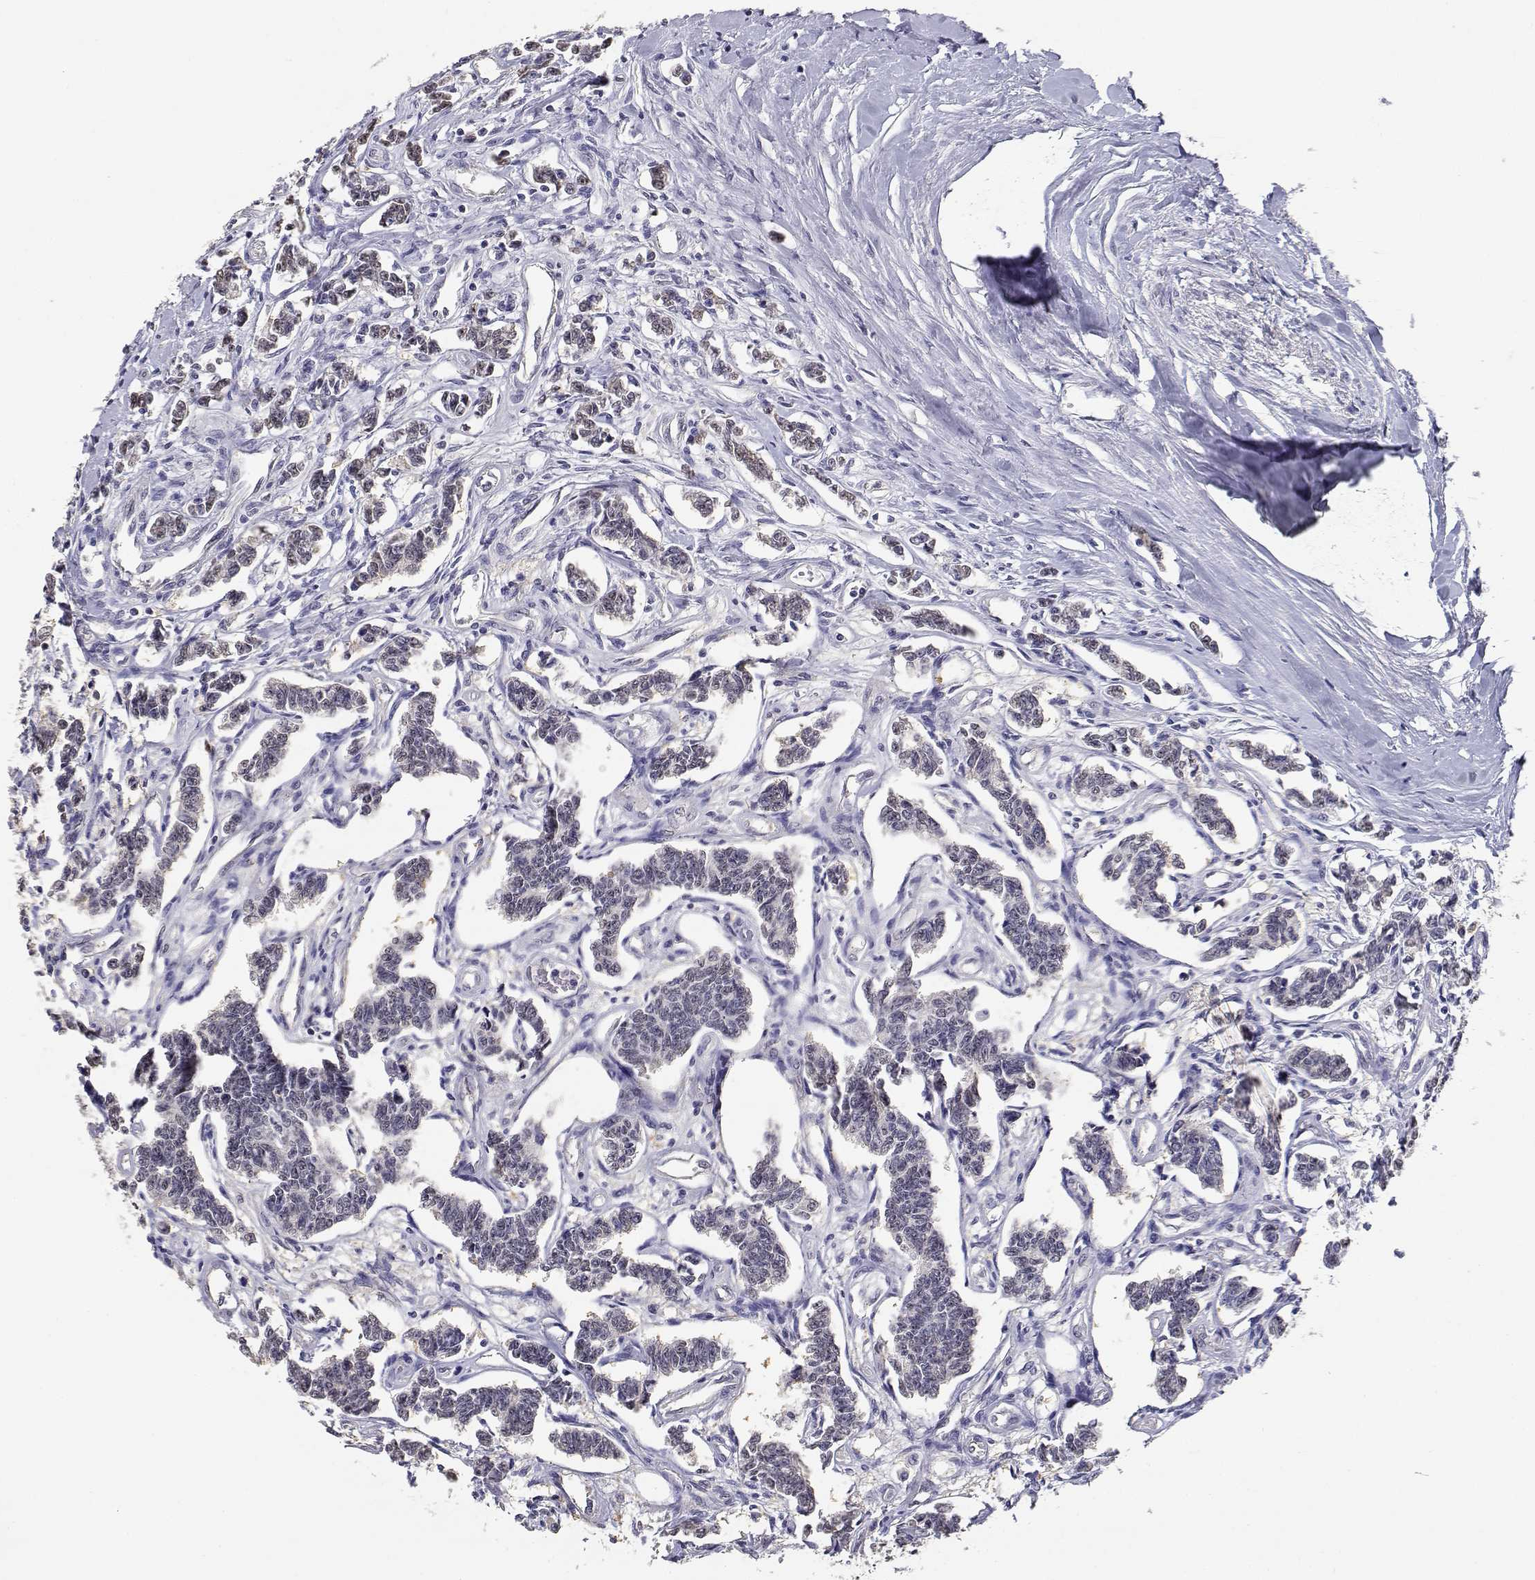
{"staining": {"intensity": "weak", "quantity": "<25%", "location": "cytoplasmic/membranous"}, "tissue": "carcinoid", "cell_type": "Tumor cells", "image_type": "cancer", "snomed": [{"axis": "morphology", "description": "Carcinoid, malignant, NOS"}, {"axis": "topography", "description": "Kidney"}], "caption": "Tumor cells show no significant protein staining in carcinoid (malignant).", "gene": "ADA", "patient": {"sex": "female", "age": 41}}